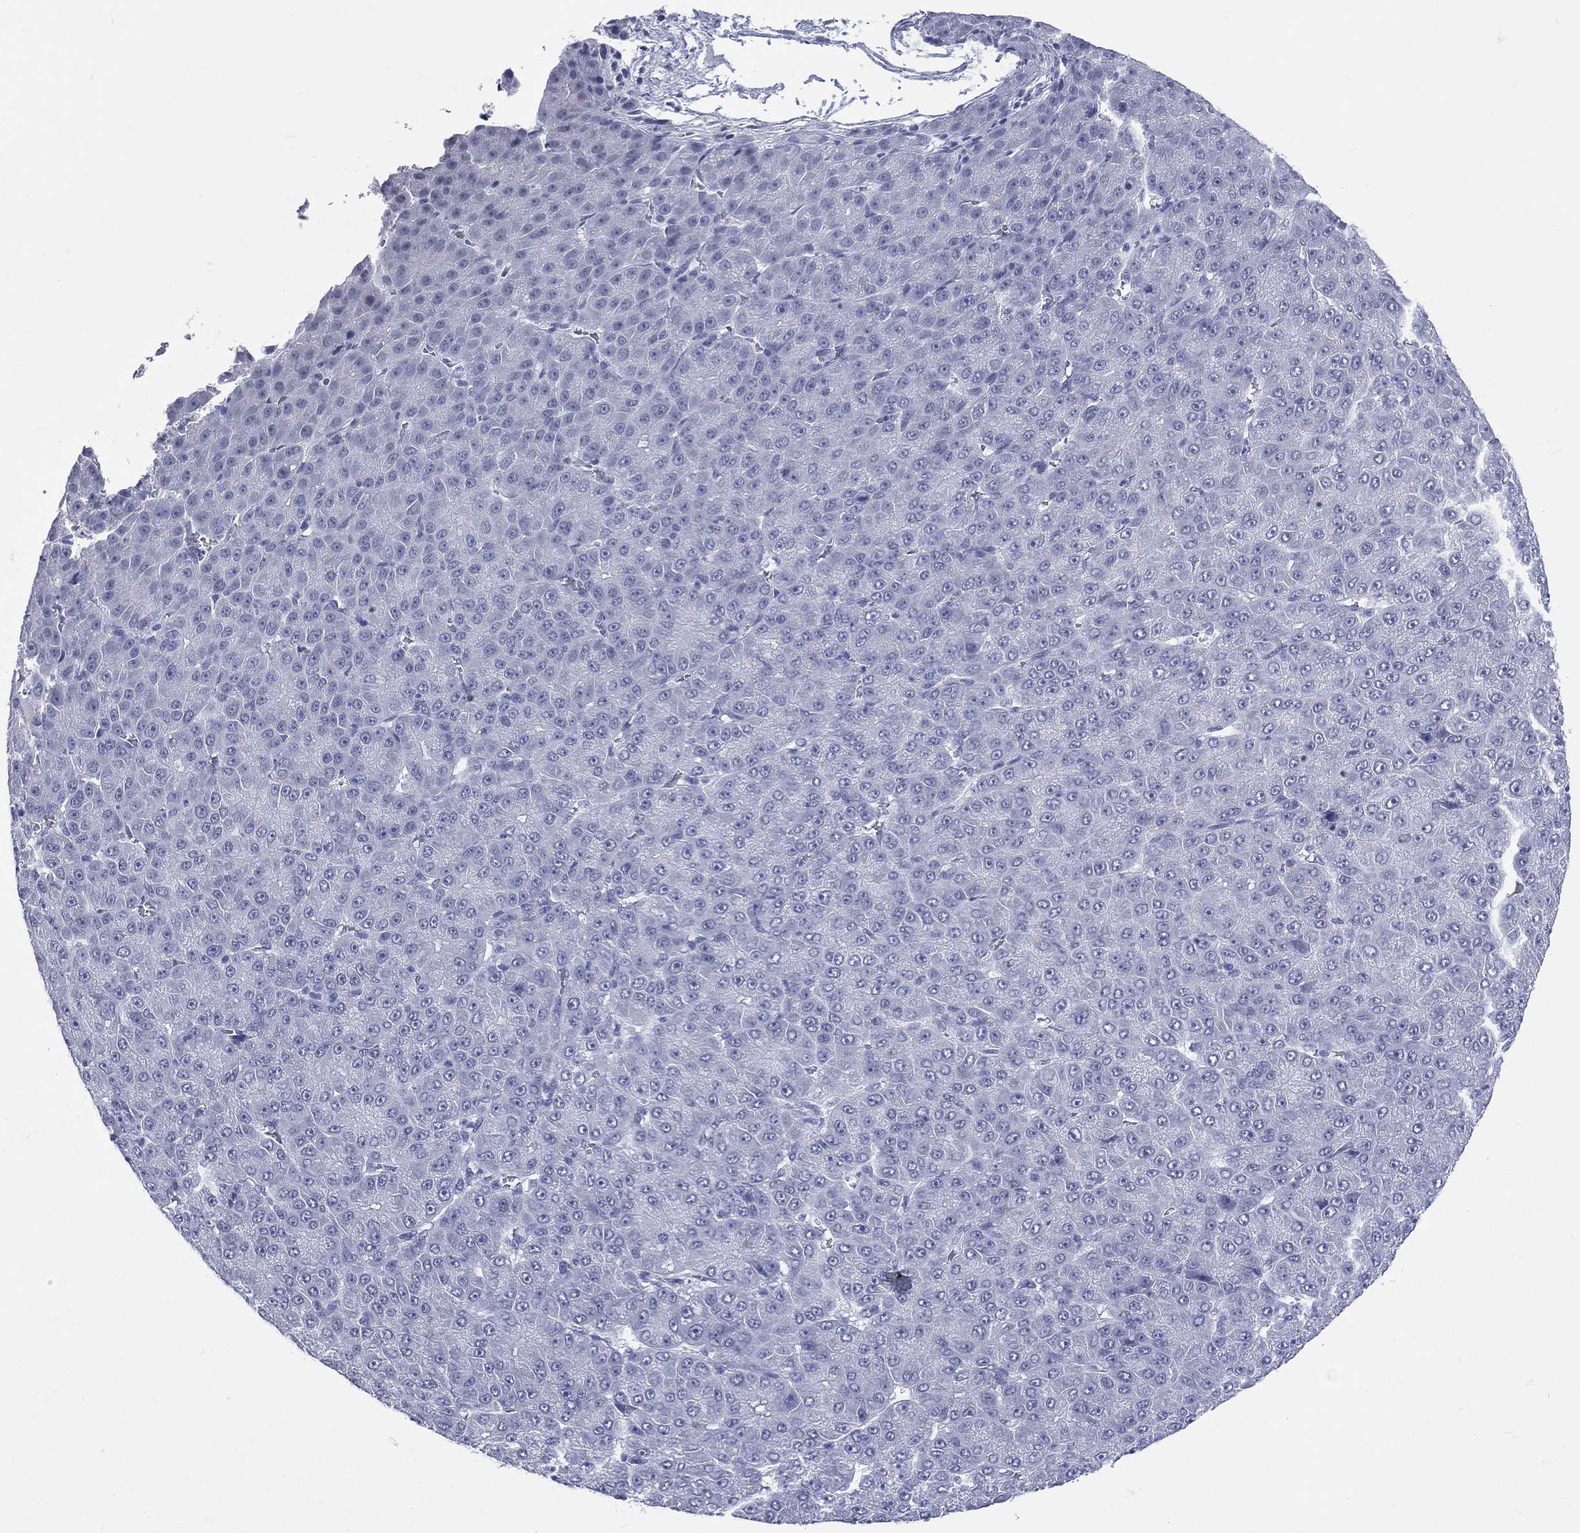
{"staining": {"intensity": "negative", "quantity": "none", "location": "none"}, "tissue": "liver cancer", "cell_type": "Tumor cells", "image_type": "cancer", "snomed": [{"axis": "morphology", "description": "Carcinoma, Hepatocellular, NOS"}, {"axis": "topography", "description": "Liver"}], "caption": "IHC photomicrograph of neoplastic tissue: human hepatocellular carcinoma (liver) stained with DAB (3,3'-diaminobenzidine) demonstrates no significant protein staining in tumor cells. (Immunohistochemistry, brightfield microscopy, high magnification).", "gene": "MLLT10", "patient": {"sex": "male", "age": 67}}